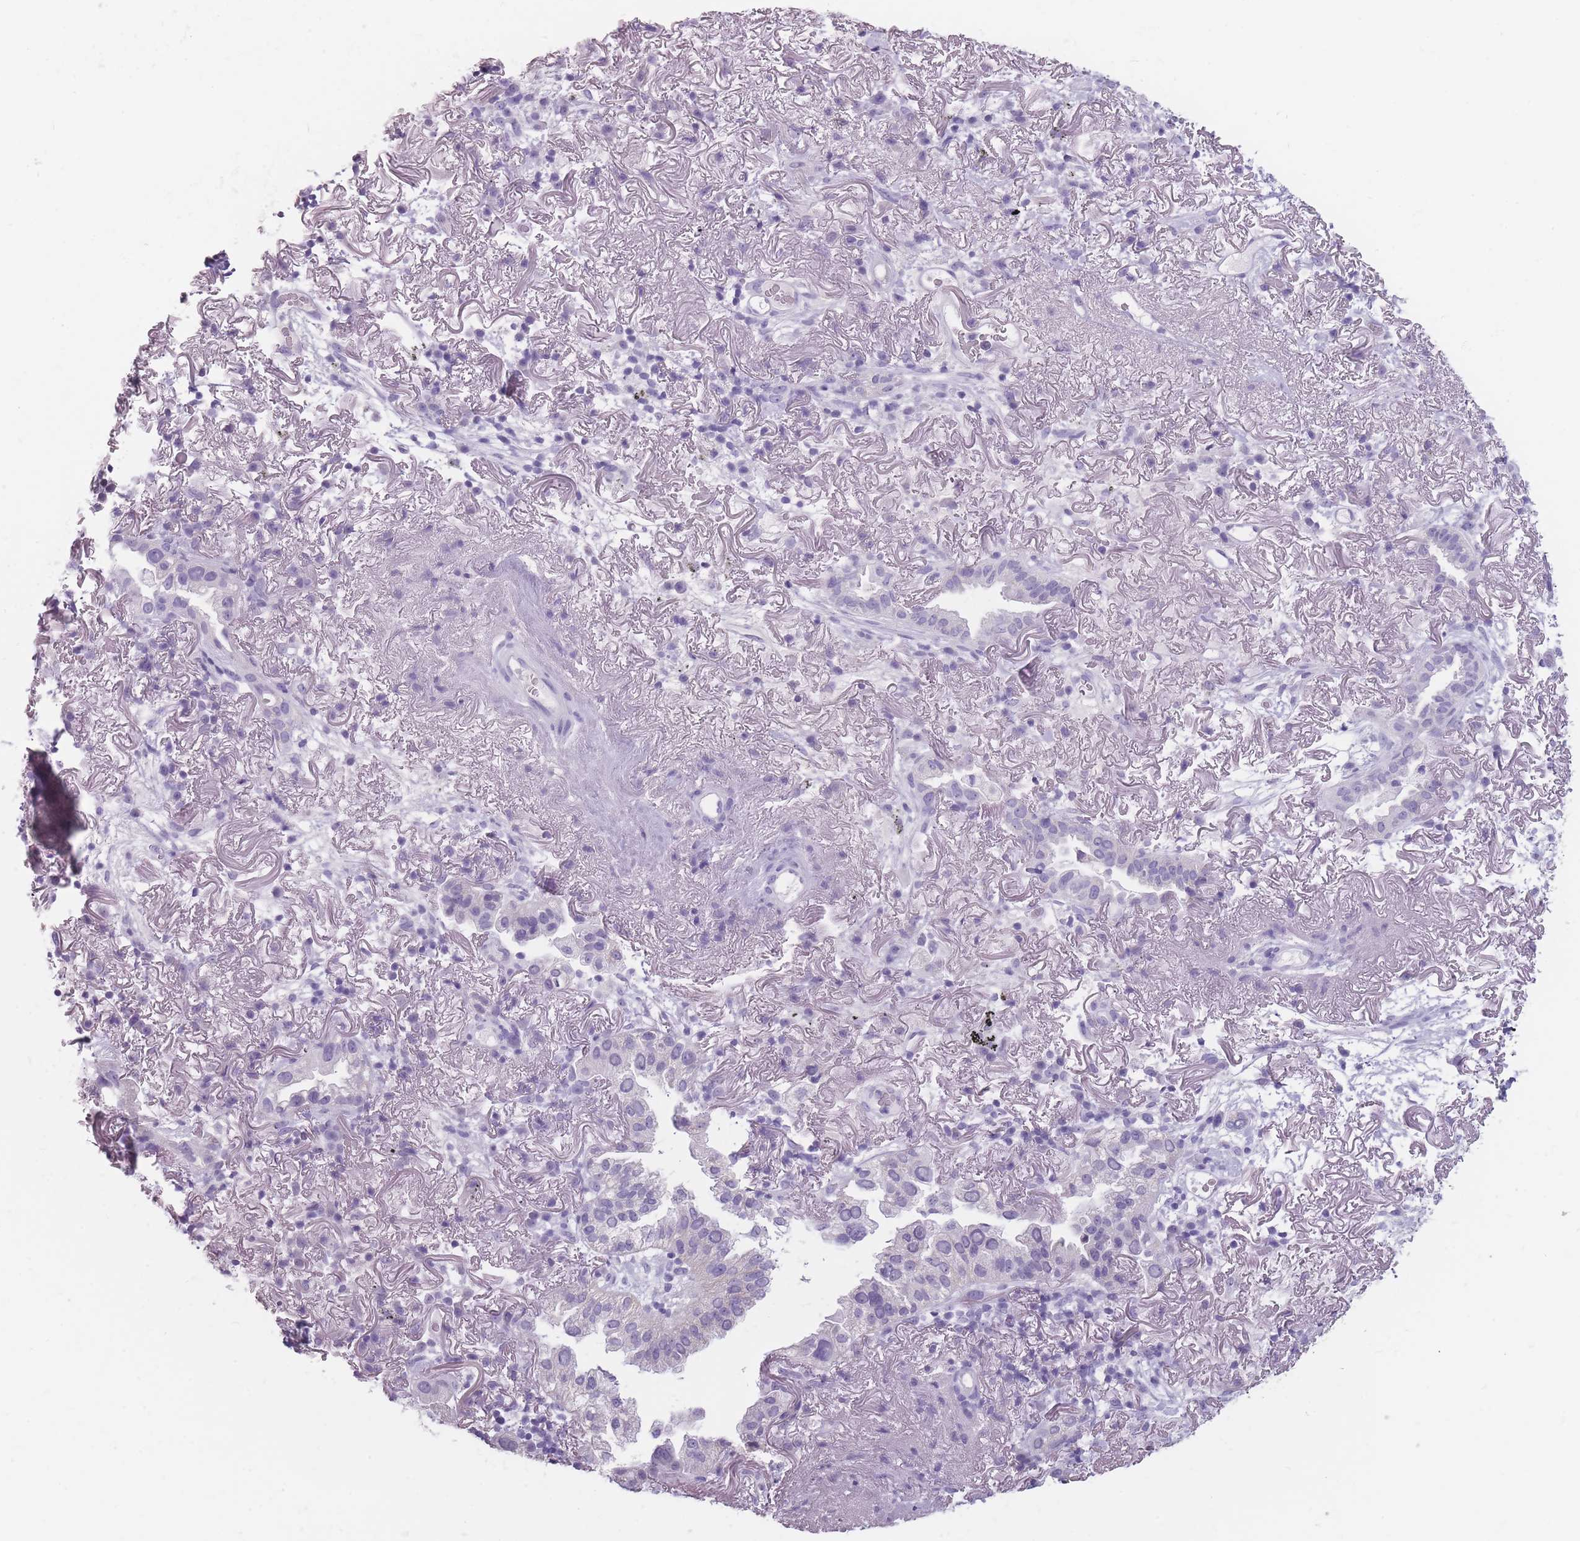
{"staining": {"intensity": "negative", "quantity": "none", "location": "none"}, "tissue": "lung cancer", "cell_type": "Tumor cells", "image_type": "cancer", "snomed": [{"axis": "morphology", "description": "Adenocarcinoma, NOS"}, {"axis": "topography", "description": "Lung"}], "caption": "IHC of human adenocarcinoma (lung) exhibits no expression in tumor cells. (IHC, brightfield microscopy, high magnification).", "gene": "CCNO", "patient": {"sex": "female", "age": 69}}